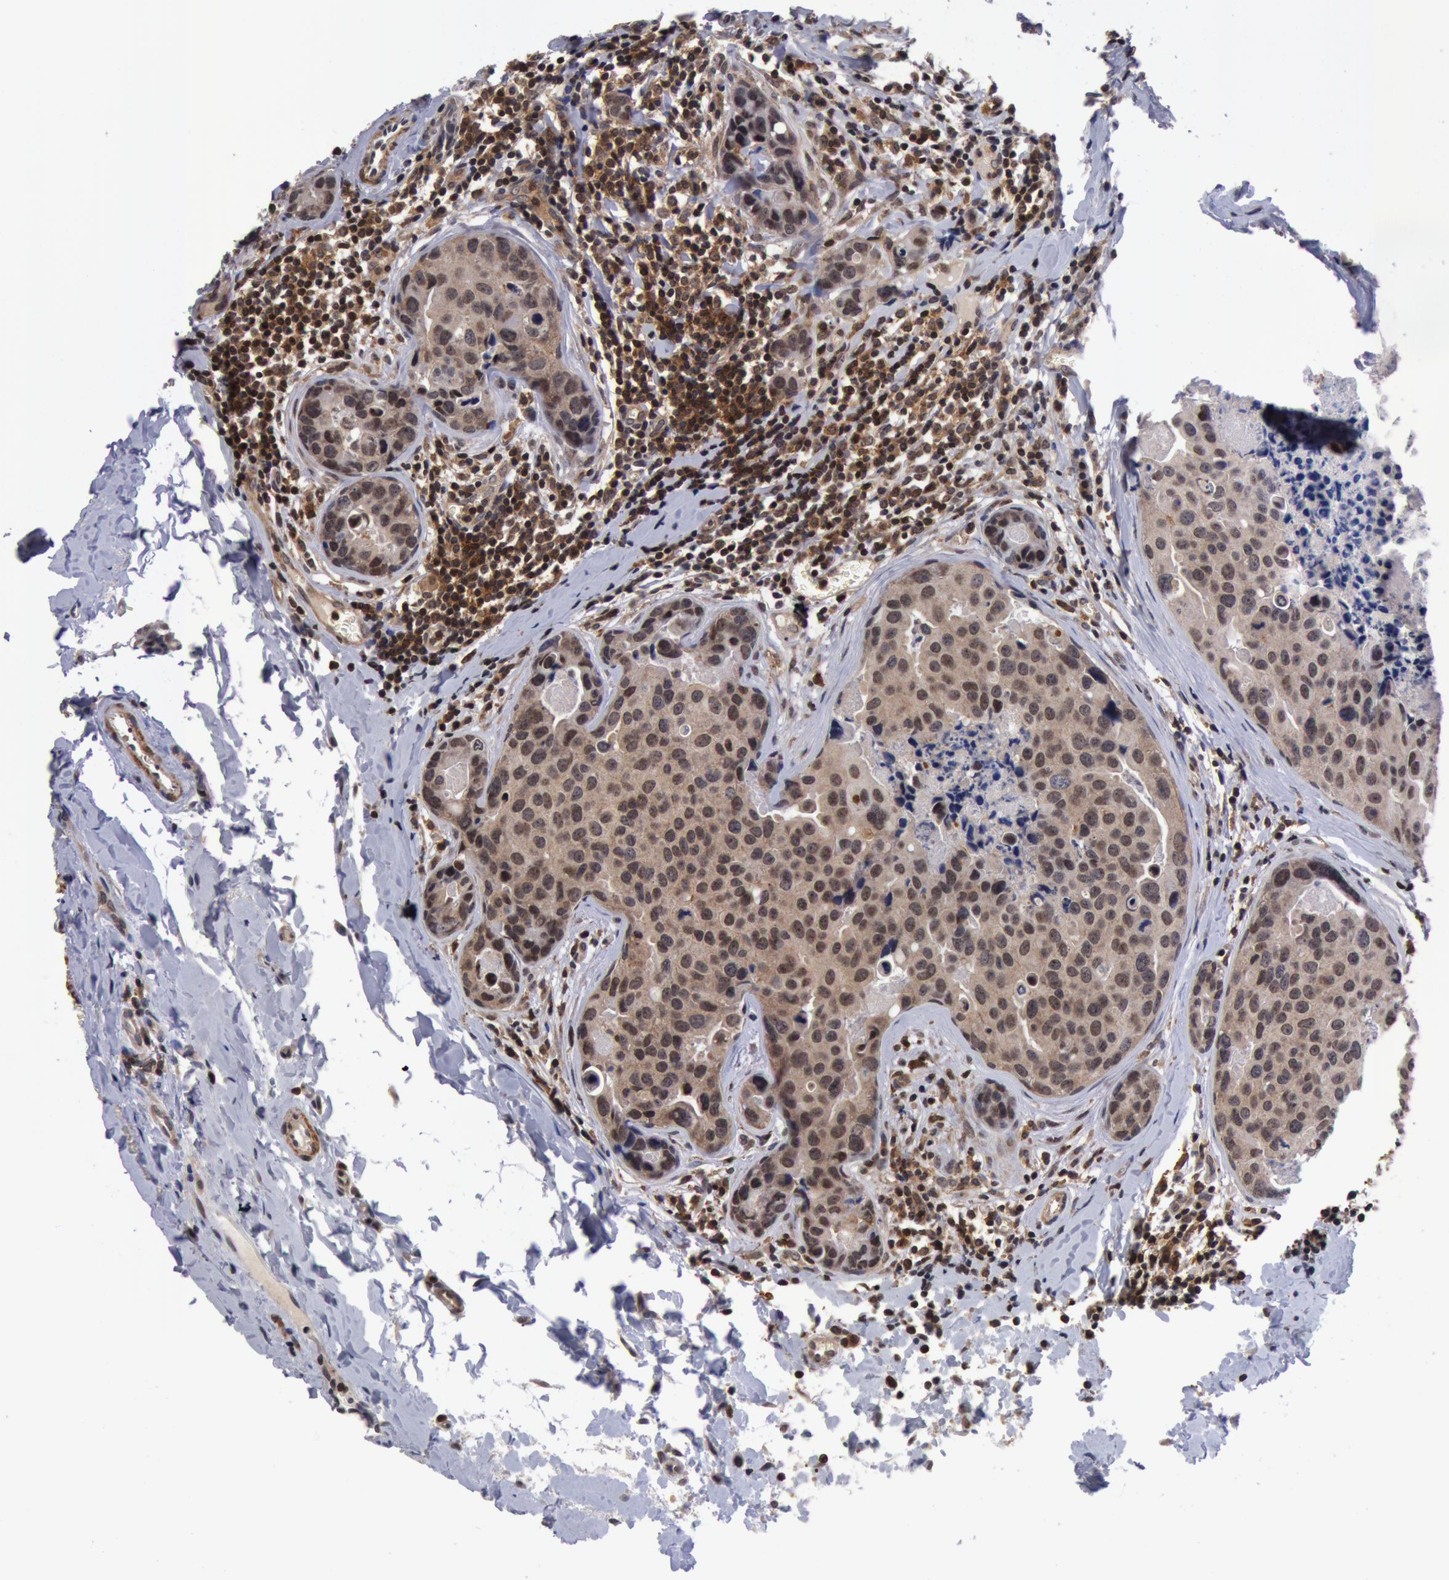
{"staining": {"intensity": "weak", "quantity": "25%-75%", "location": "nuclear"}, "tissue": "breast cancer", "cell_type": "Tumor cells", "image_type": "cancer", "snomed": [{"axis": "morphology", "description": "Duct carcinoma"}, {"axis": "topography", "description": "Breast"}], "caption": "Tumor cells reveal low levels of weak nuclear expression in approximately 25%-75% of cells in intraductal carcinoma (breast).", "gene": "ZNF350", "patient": {"sex": "female", "age": 24}}